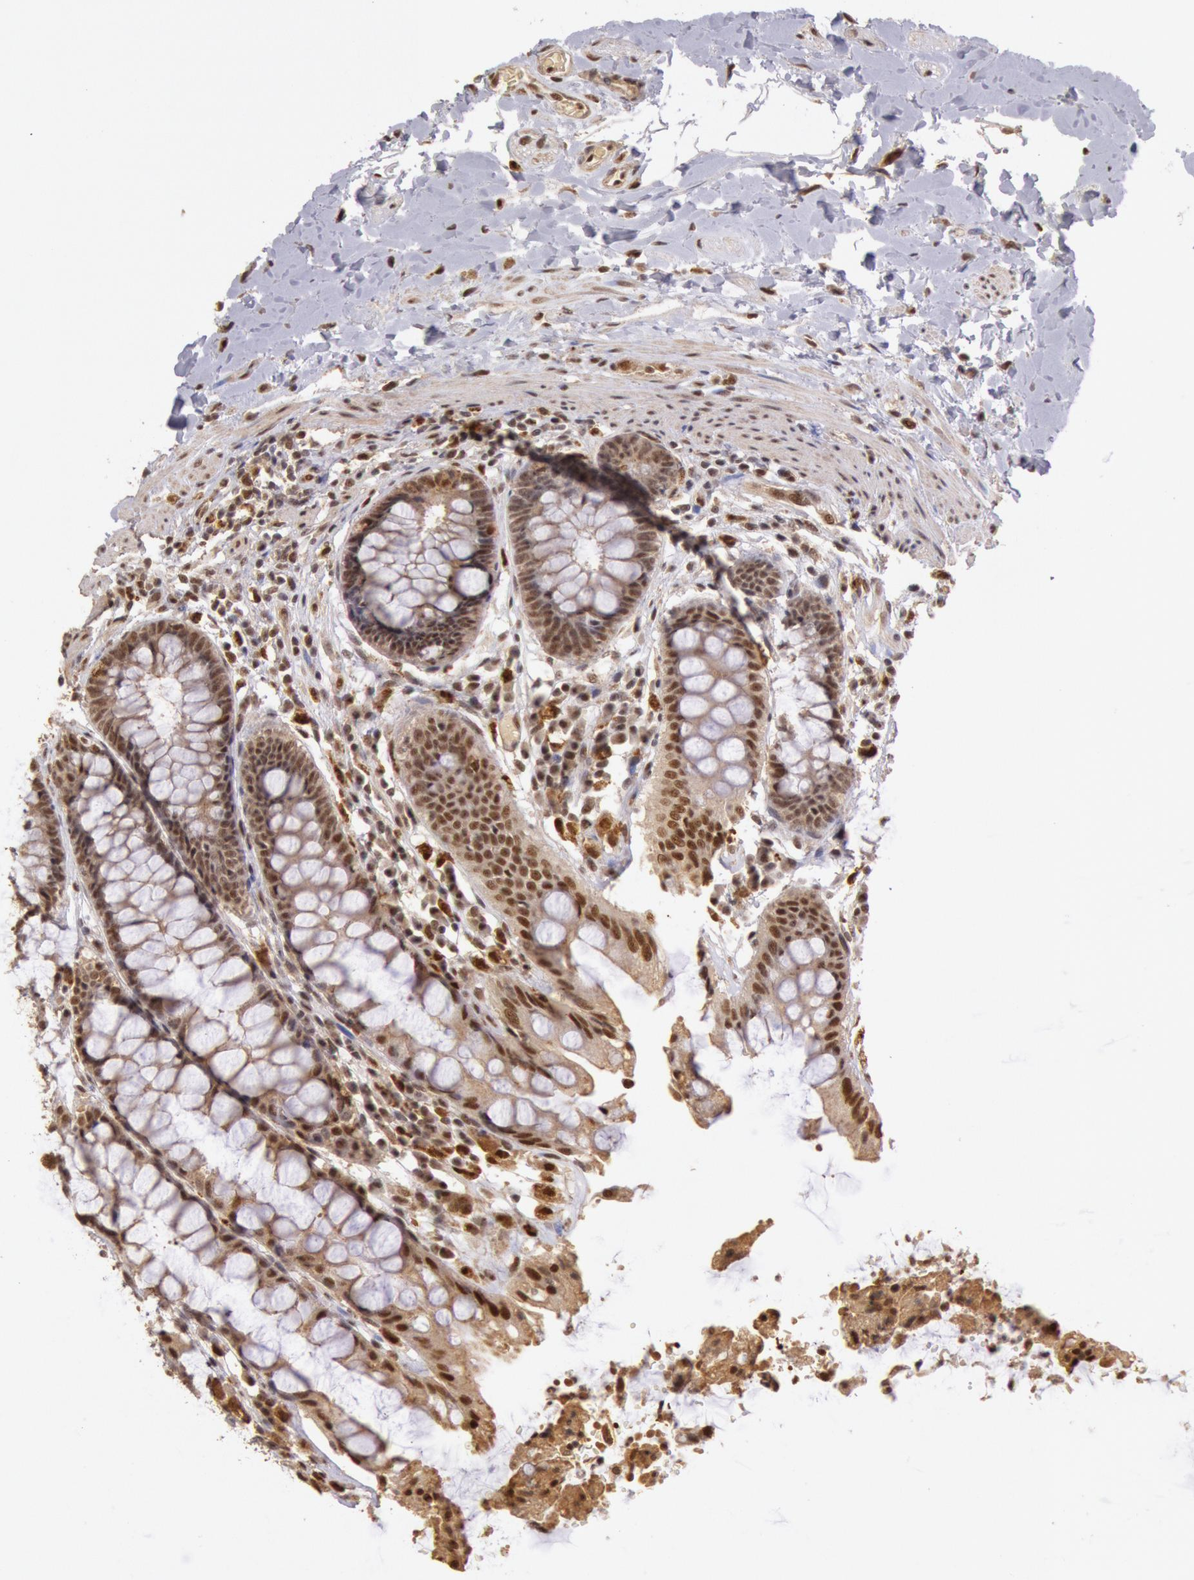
{"staining": {"intensity": "moderate", "quantity": "25%-75%", "location": "nuclear"}, "tissue": "rectum", "cell_type": "Glandular cells", "image_type": "normal", "snomed": [{"axis": "morphology", "description": "Normal tissue, NOS"}, {"axis": "topography", "description": "Rectum"}], "caption": "Immunohistochemistry (IHC) image of unremarkable rectum: human rectum stained using IHC demonstrates medium levels of moderate protein expression localized specifically in the nuclear of glandular cells, appearing as a nuclear brown color.", "gene": "LIG4", "patient": {"sex": "female", "age": 46}}